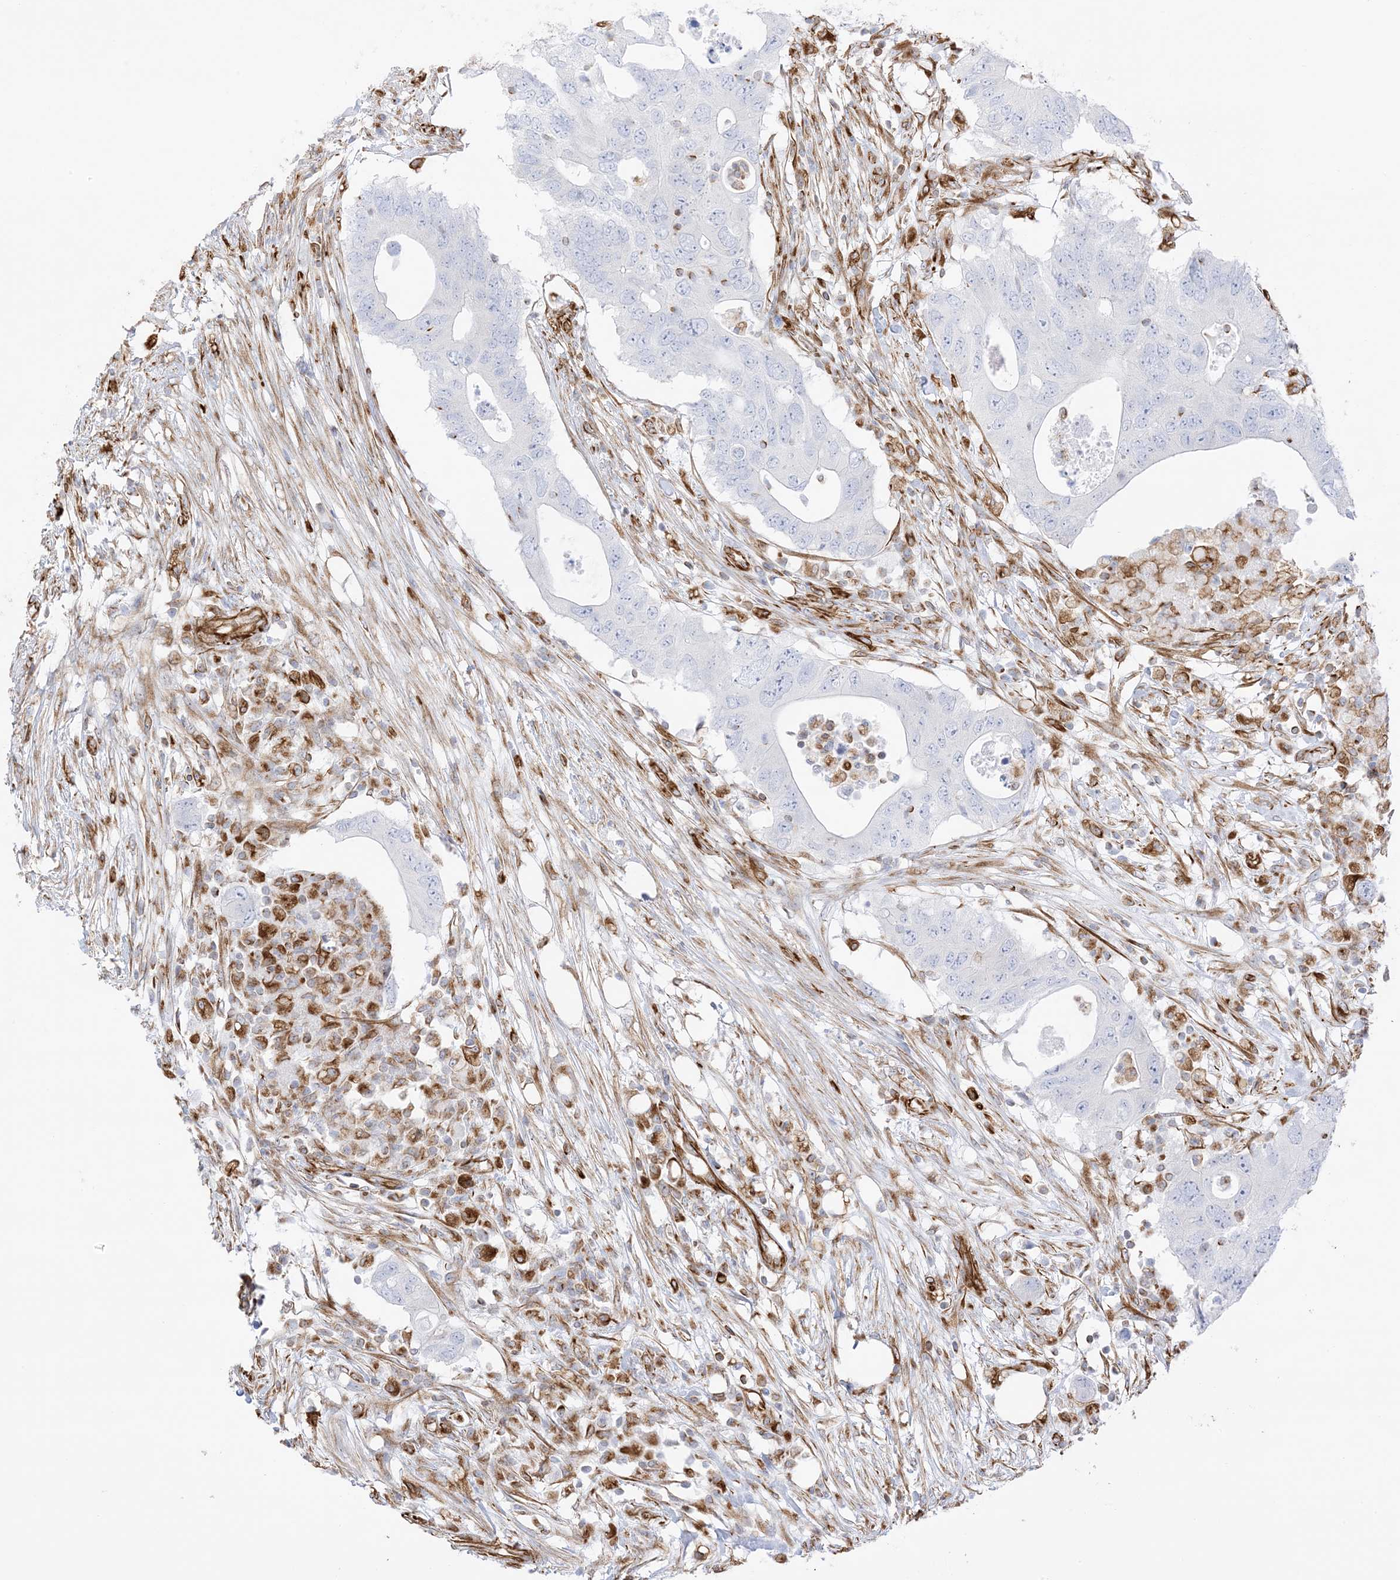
{"staining": {"intensity": "negative", "quantity": "none", "location": "none"}, "tissue": "colorectal cancer", "cell_type": "Tumor cells", "image_type": "cancer", "snomed": [{"axis": "morphology", "description": "Adenocarcinoma, NOS"}, {"axis": "topography", "description": "Colon"}], "caption": "Human colorectal cancer (adenocarcinoma) stained for a protein using IHC exhibits no expression in tumor cells.", "gene": "PID1", "patient": {"sex": "male", "age": 71}}